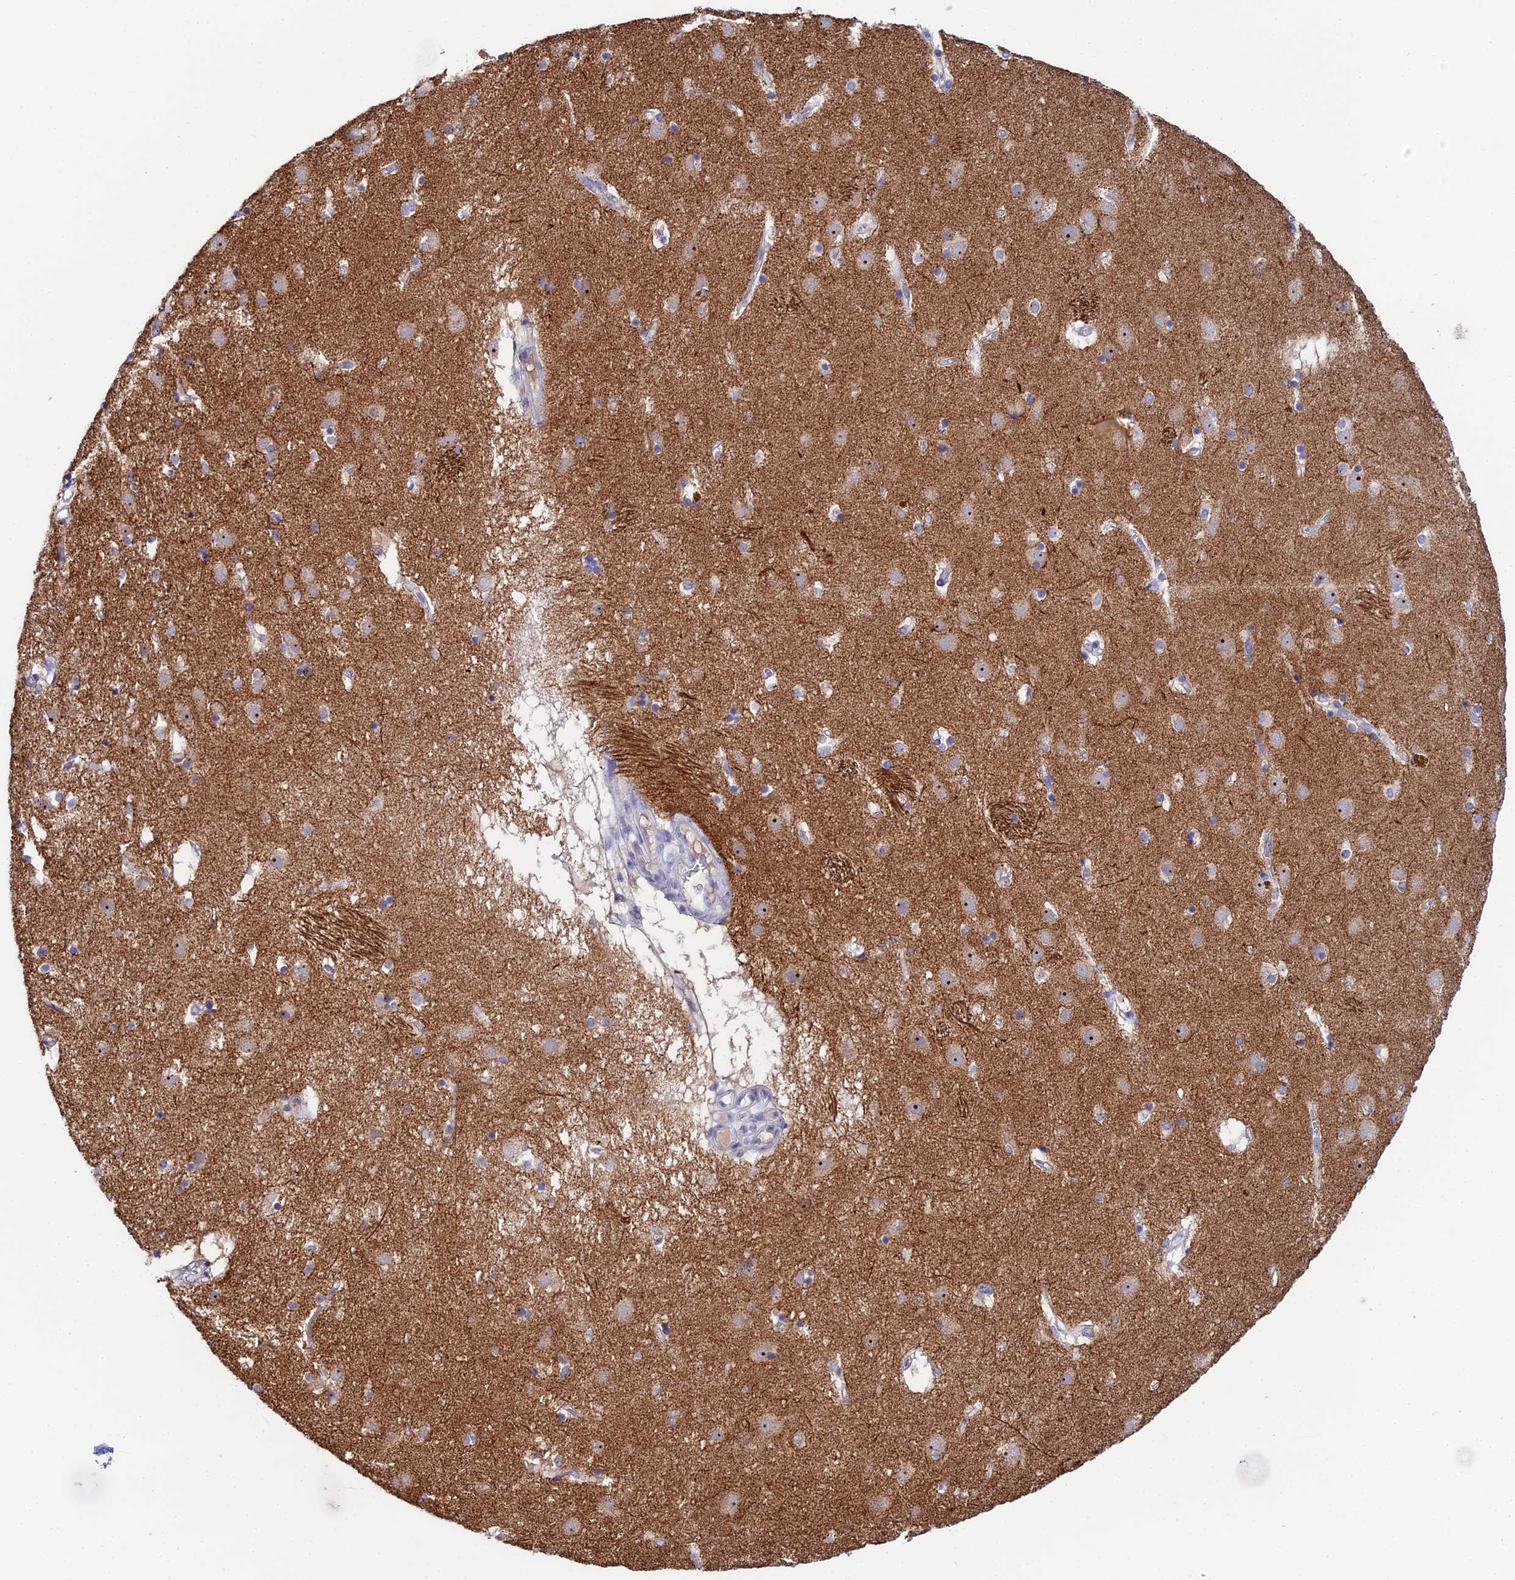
{"staining": {"intensity": "negative", "quantity": "none", "location": "none"}, "tissue": "caudate", "cell_type": "Glial cells", "image_type": "normal", "snomed": [{"axis": "morphology", "description": "Normal tissue, NOS"}, {"axis": "topography", "description": "Lateral ventricle wall"}], "caption": "Immunohistochemical staining of benign caudate exhibits no significant positivity in glial cells. (DAB (3,3'-diaminobenzidine) immunohistochemistry (IHC) visualized using brightfield microscopy, high magnification).", "gene": "PLPP4", "patient": {"sex": "male", "age": 70}}